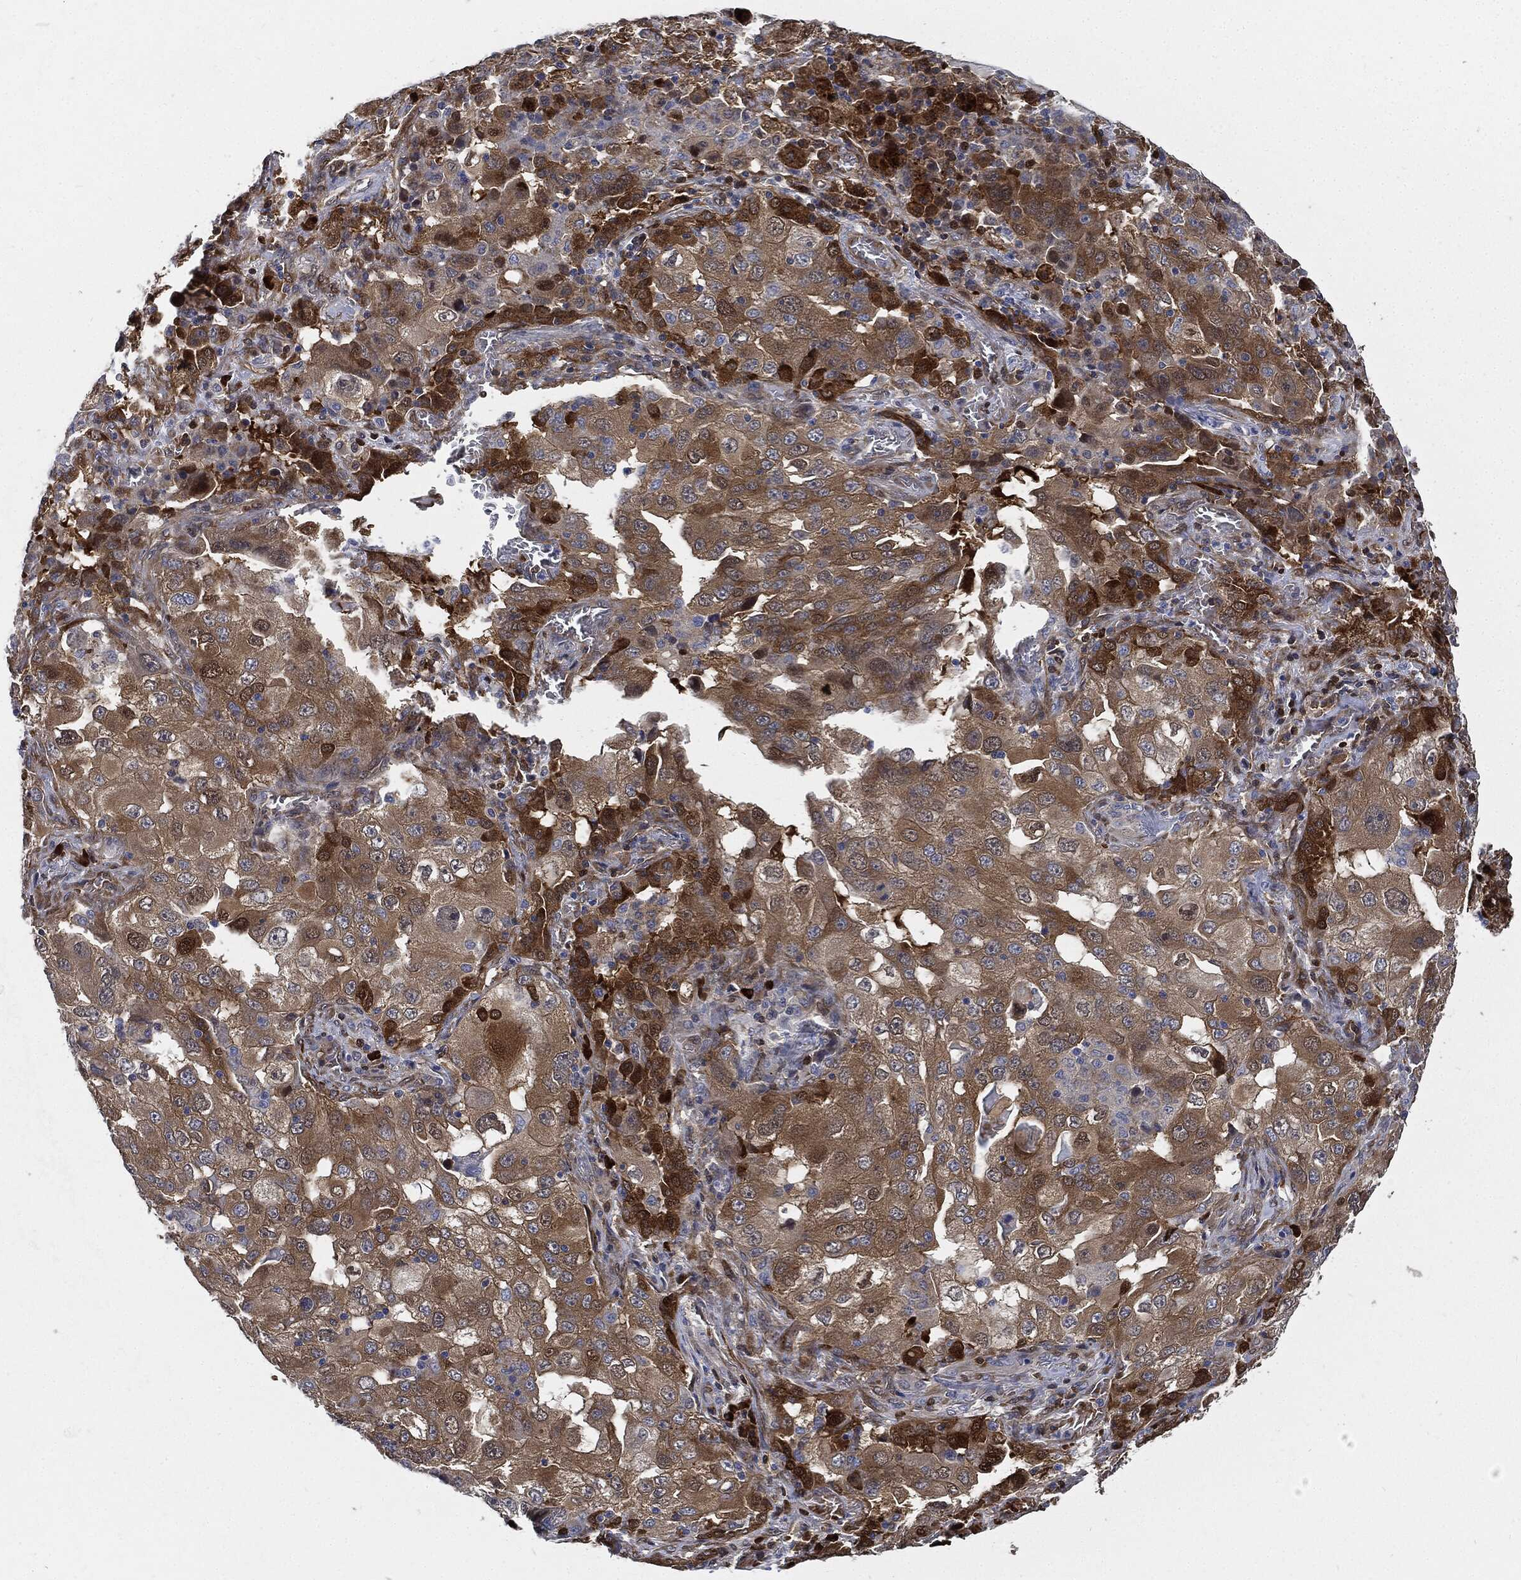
{"staining": {"intensity": "moderate", "quantity": ">75%", "location": "cytoplasmic/membranous"}, "tissue": "lung cancer", "cell_type": "Tumor cells", "image_type": "cancer", "snomed": [{"axis": "morphology", "description": "Adenocarcinoma, NOS"}, {"axis": "topography", "description": "Lung"}], "caption": "Adenocarcinoma (lung) stained for a protein reveals moderate cytoplasmic/membranous positivity in tumor cells.", "gene": "PRDX2", "patient": {"sex": "female", "age": 61}}